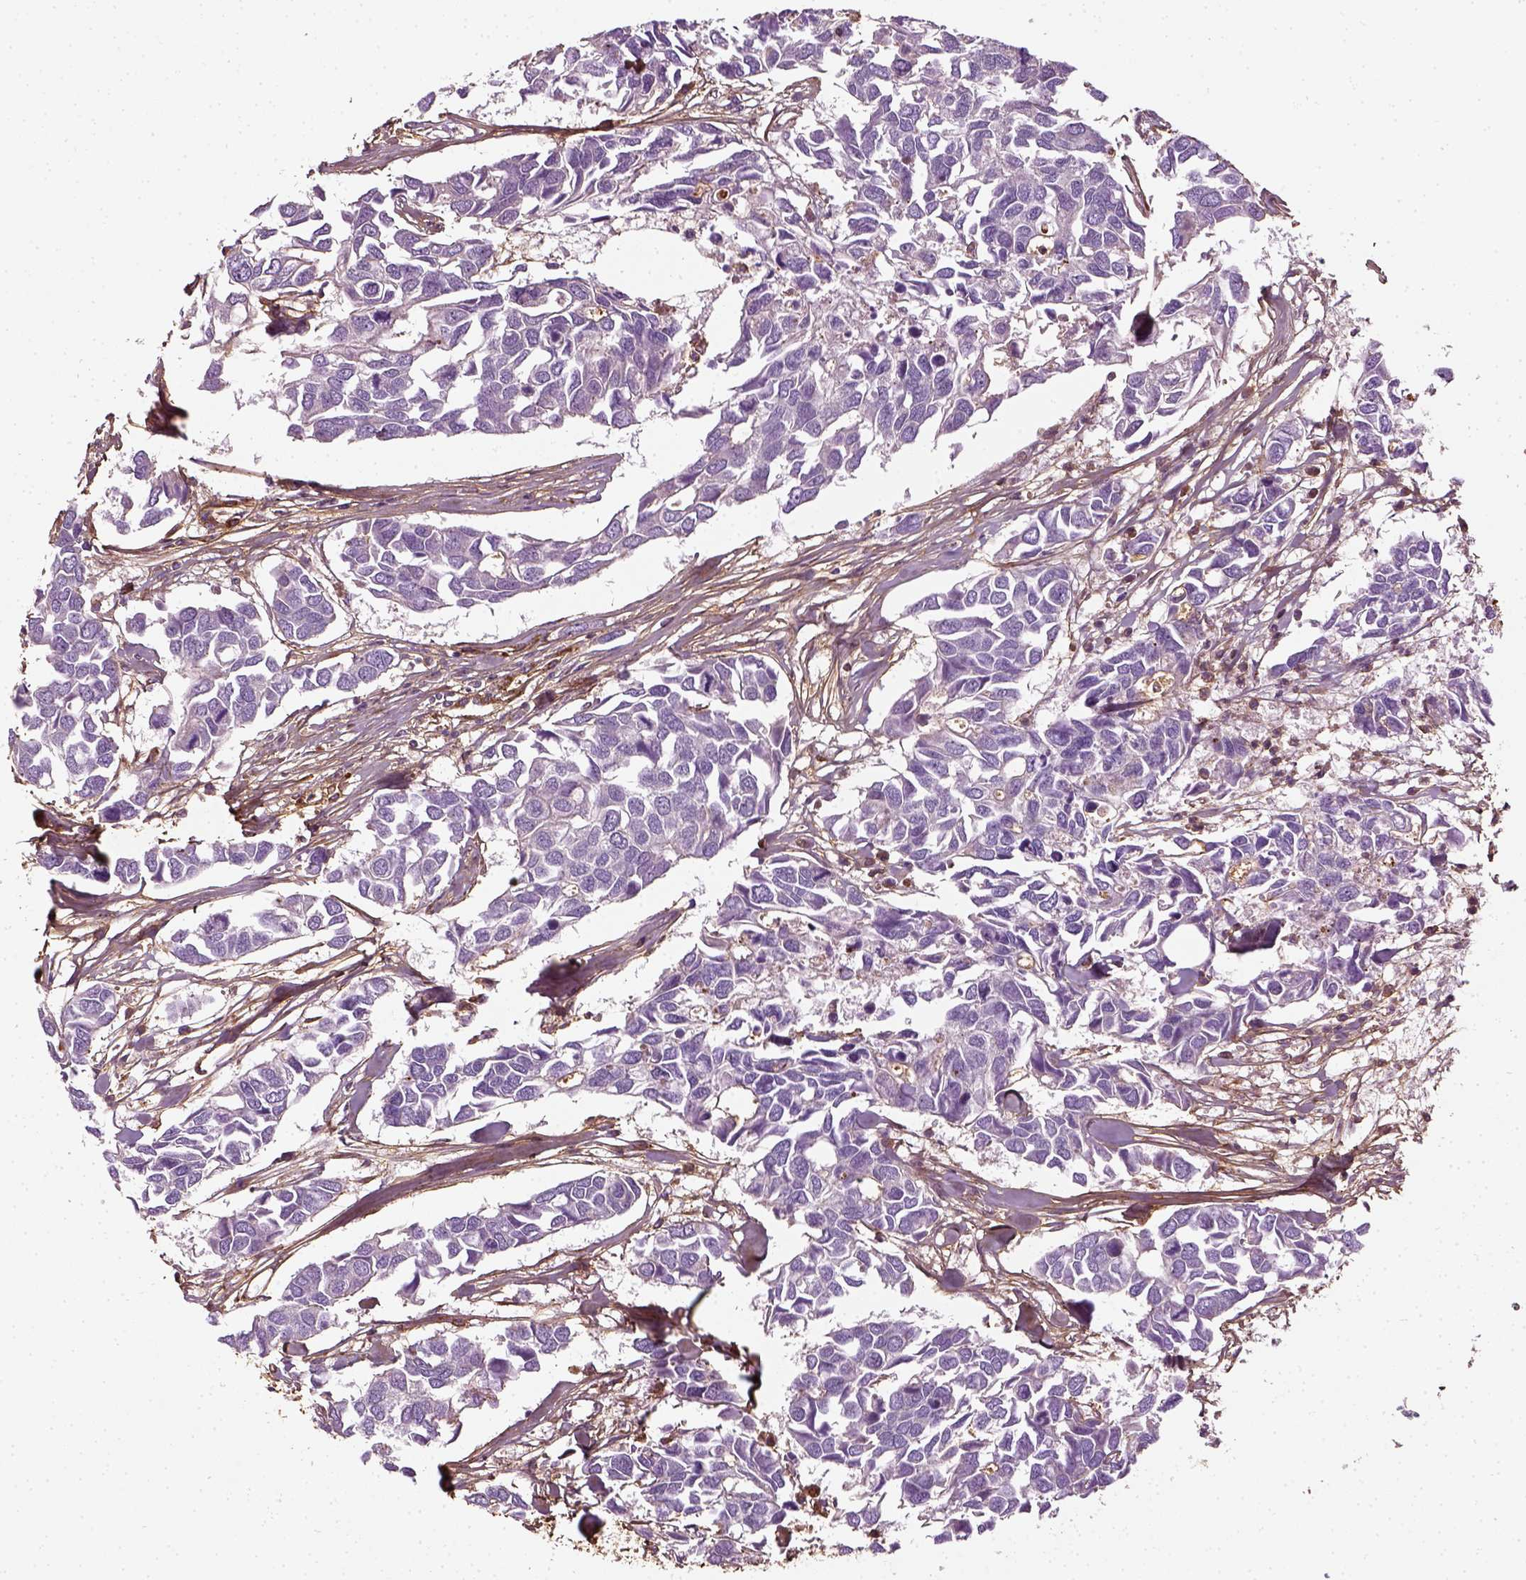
{"staining": {"intensity": "negative", "quantity": "none", "location": "none"}, "tissue": "breast cancer", "cell_type": "Tumor cells", "image_type": "cancer", "snomed": [{"axis": "morphology", "description": "Duct carcinoma"}, {"axis": "topography", "description": "Breast"}], "caption": "Protein analysis of invasive ductal carcinoma (breast) displays no significant positivity in tumor cells.", "gene": "COL6A2", "patient": {"sex": "female", "age": 83}}